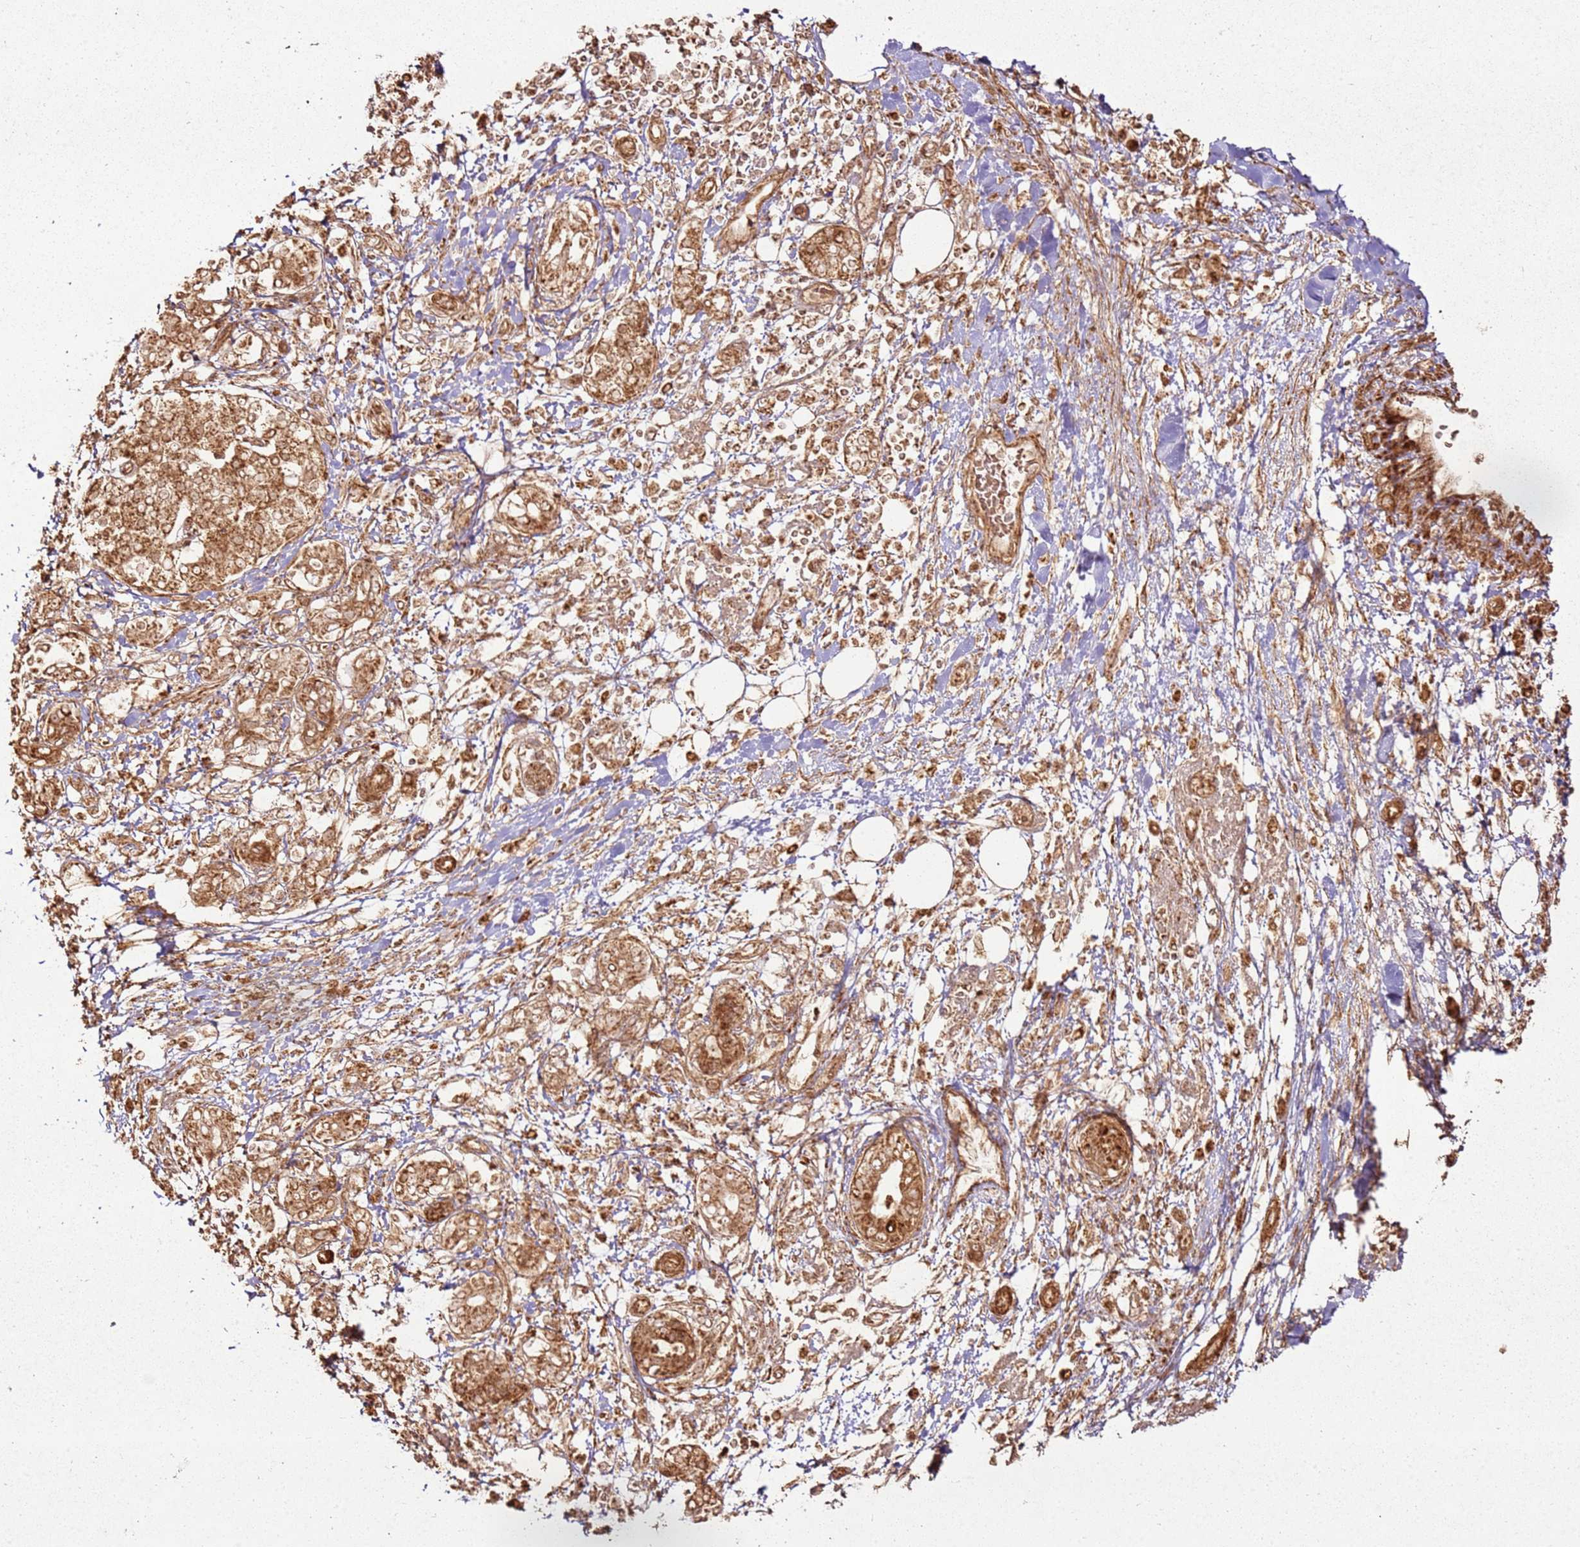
{"staining": {"intensity": "strong", "quantity": ">75%", "location": "cytoplasmic/membranous"}, "tissue": "pancreatic cancer", "cell_type": "Tumor cells", "image_type": "cancer", "snomed": [{"axis": "morphology", "description": "Adenocarcinoma, NOS"}, {"axis": "topography", "description": "Pancreas"}], "caption": "Adenocarcinoma (pancreatic) stained with DAB (3,3'-diaminobenzidine) IHC reveals high levels of strong cytoplasmic/membranous expression in about >75% of tumor cells.", "gene": "MRPS6", "patient": {"sex": "female", "age": 73}}